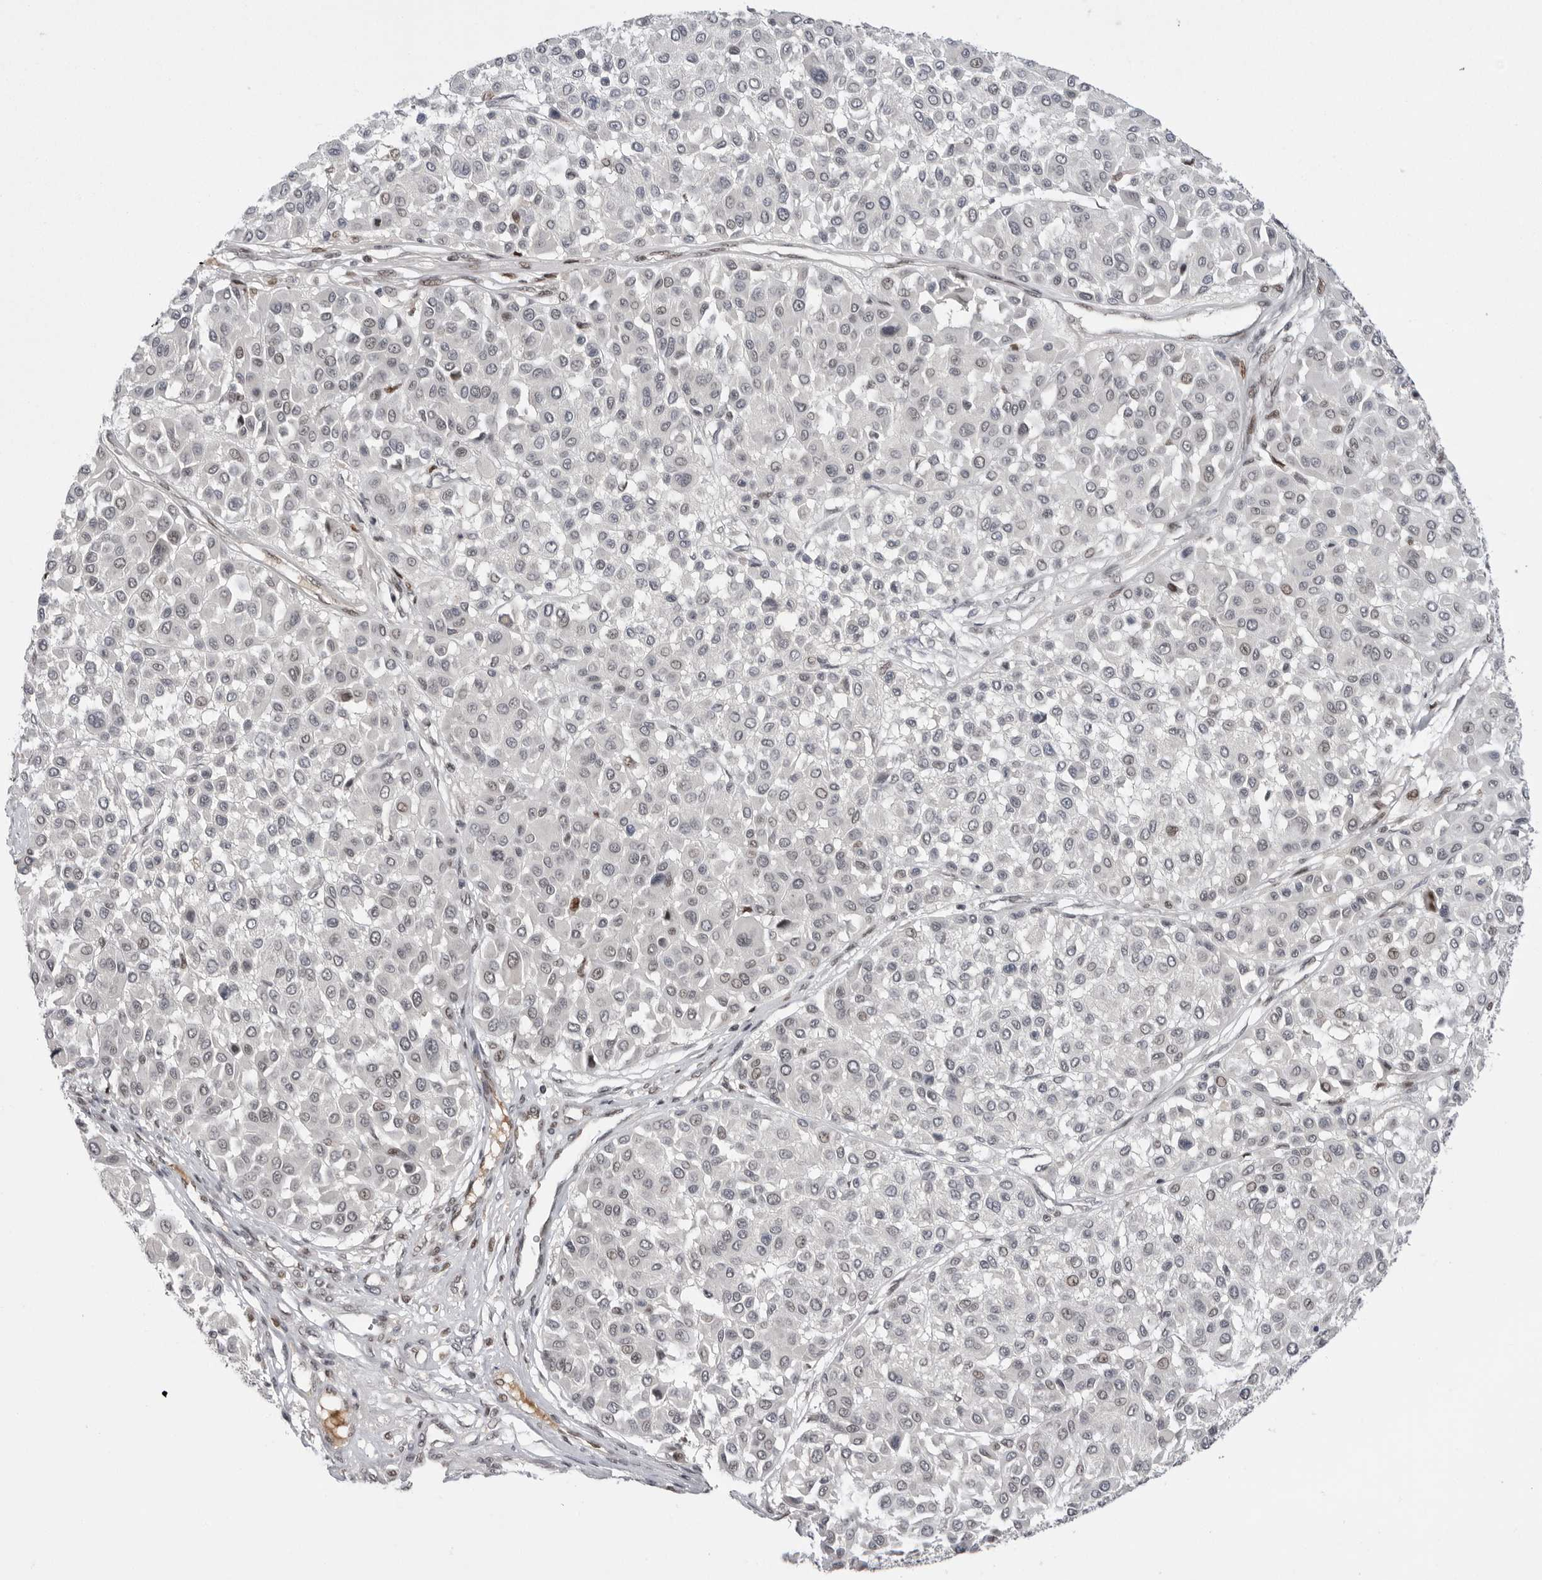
{"staining": {"intensity": "negative", "quantity": "none", "location": "none"}, "tissue": "melanoma", "cell_type": "Tumor cells", "image_type": "cancer", "snomed": [{"axis": "morphology", "description": "Malignant melanoma, Metastatic site"}, {"axis": "topography", "description": "Soft tissue"}], "caption": "The IHC micrograph has no significant positivity in tumor cells of melanoma tissue. (DAB immunohistochemistry, high magnification).", "gene": "POU5F1", "patient": {"sex": "male", "age": 41}}